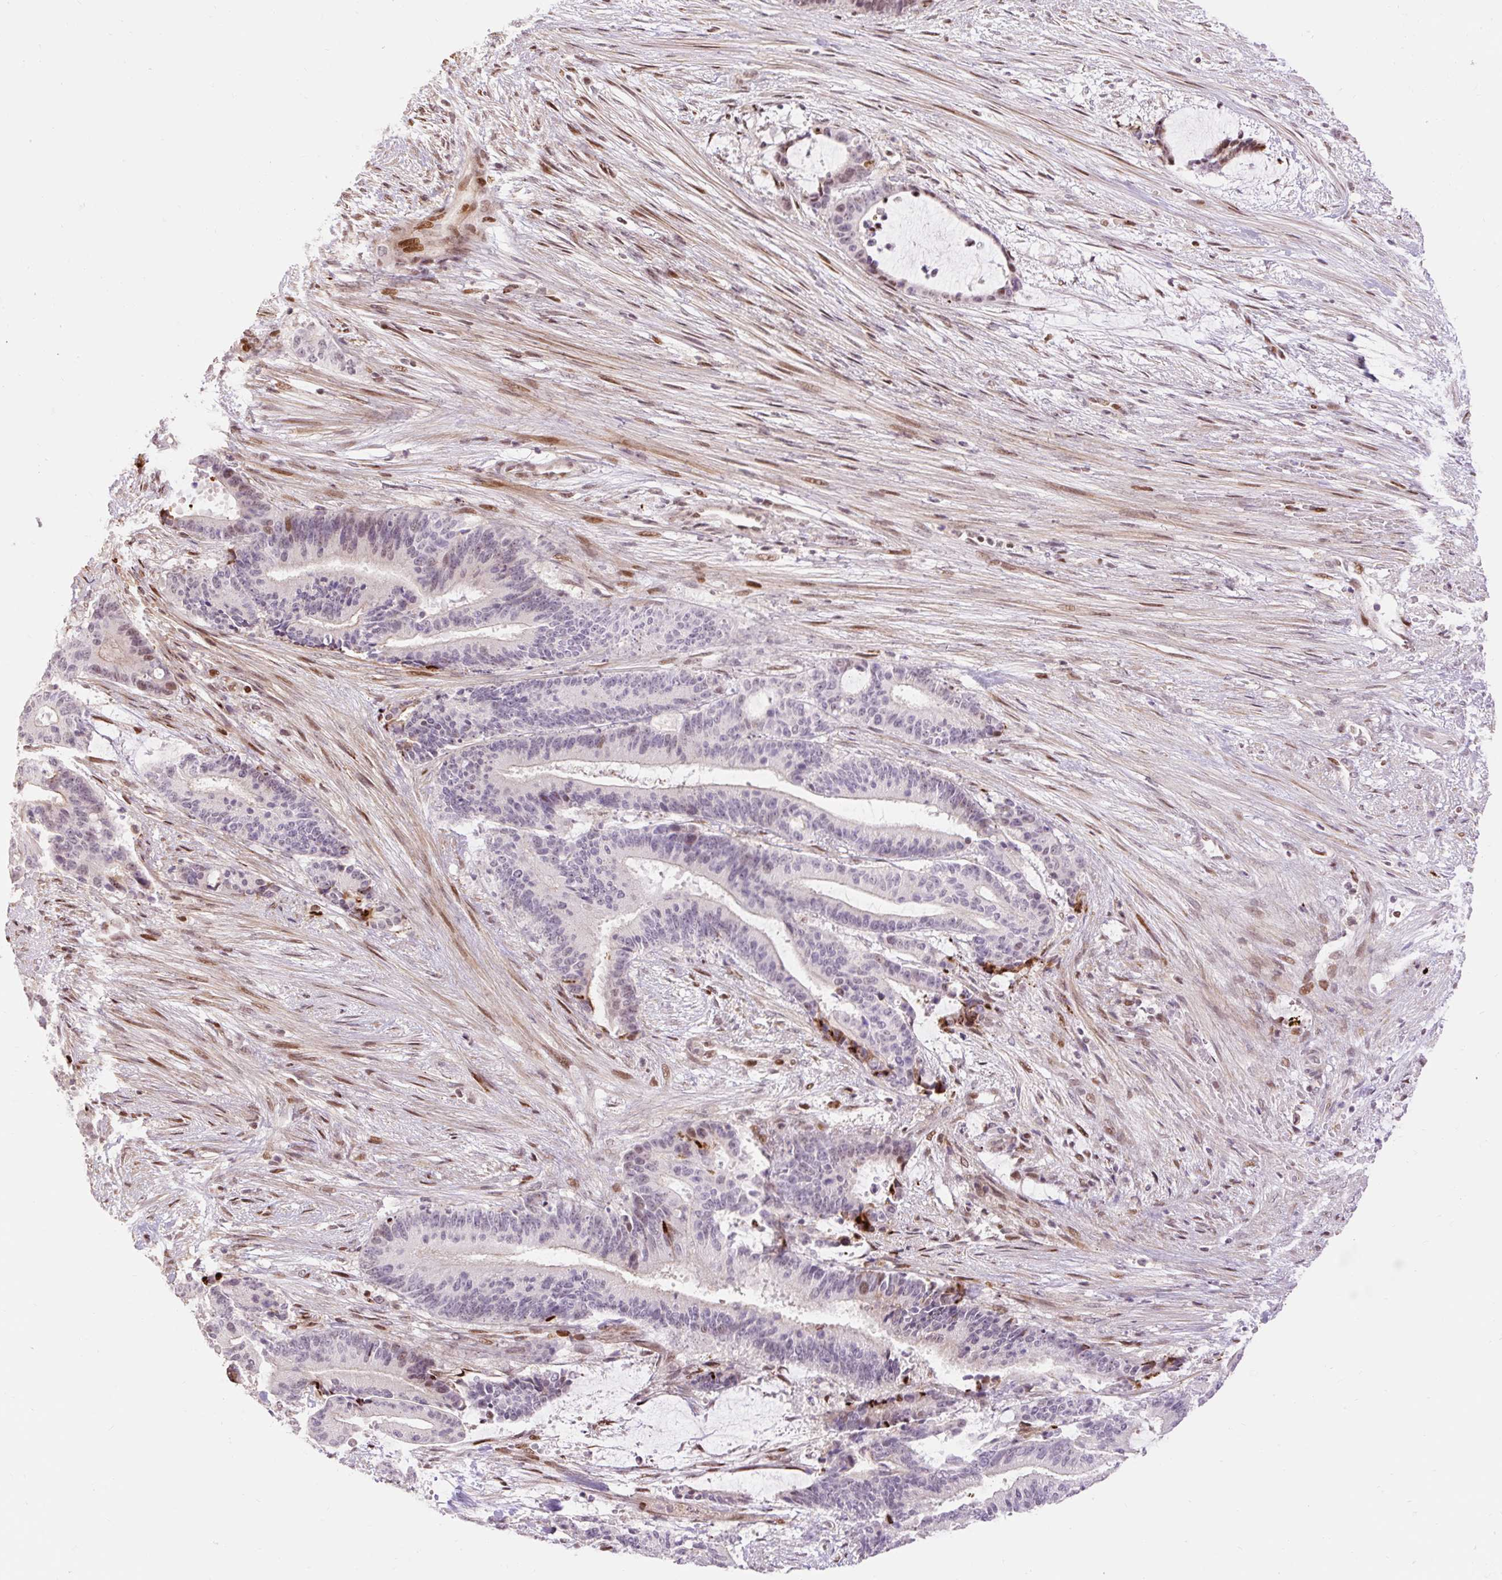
{"staining": {"intensity": "weak", "quantity": "<25%", "location": "nuclear"}, "tissue": "liver cancer", "cell_type": "Tumor cells", "image_type": "cancer", "snomed": [{"axis": "morphology", "description": "Normal tissue, NOS"}, {"axis": "morphology", "description": "Cholangiocarcinoma"}, {"axis": "topography", "description": "Liver"}, {"axis": "topography", "description": "Peripheral nerve tissue"}], "caption": "The image exhibits no staining of tumor cells in liver cancer (cholangiocarcinoma). (Brightfield microscopy of DAB (3,3'-diaminobenzidine) IHC at high magnification).", "gene": "RIPPLY3", "patient": {"sex": "female", "age": 73}}